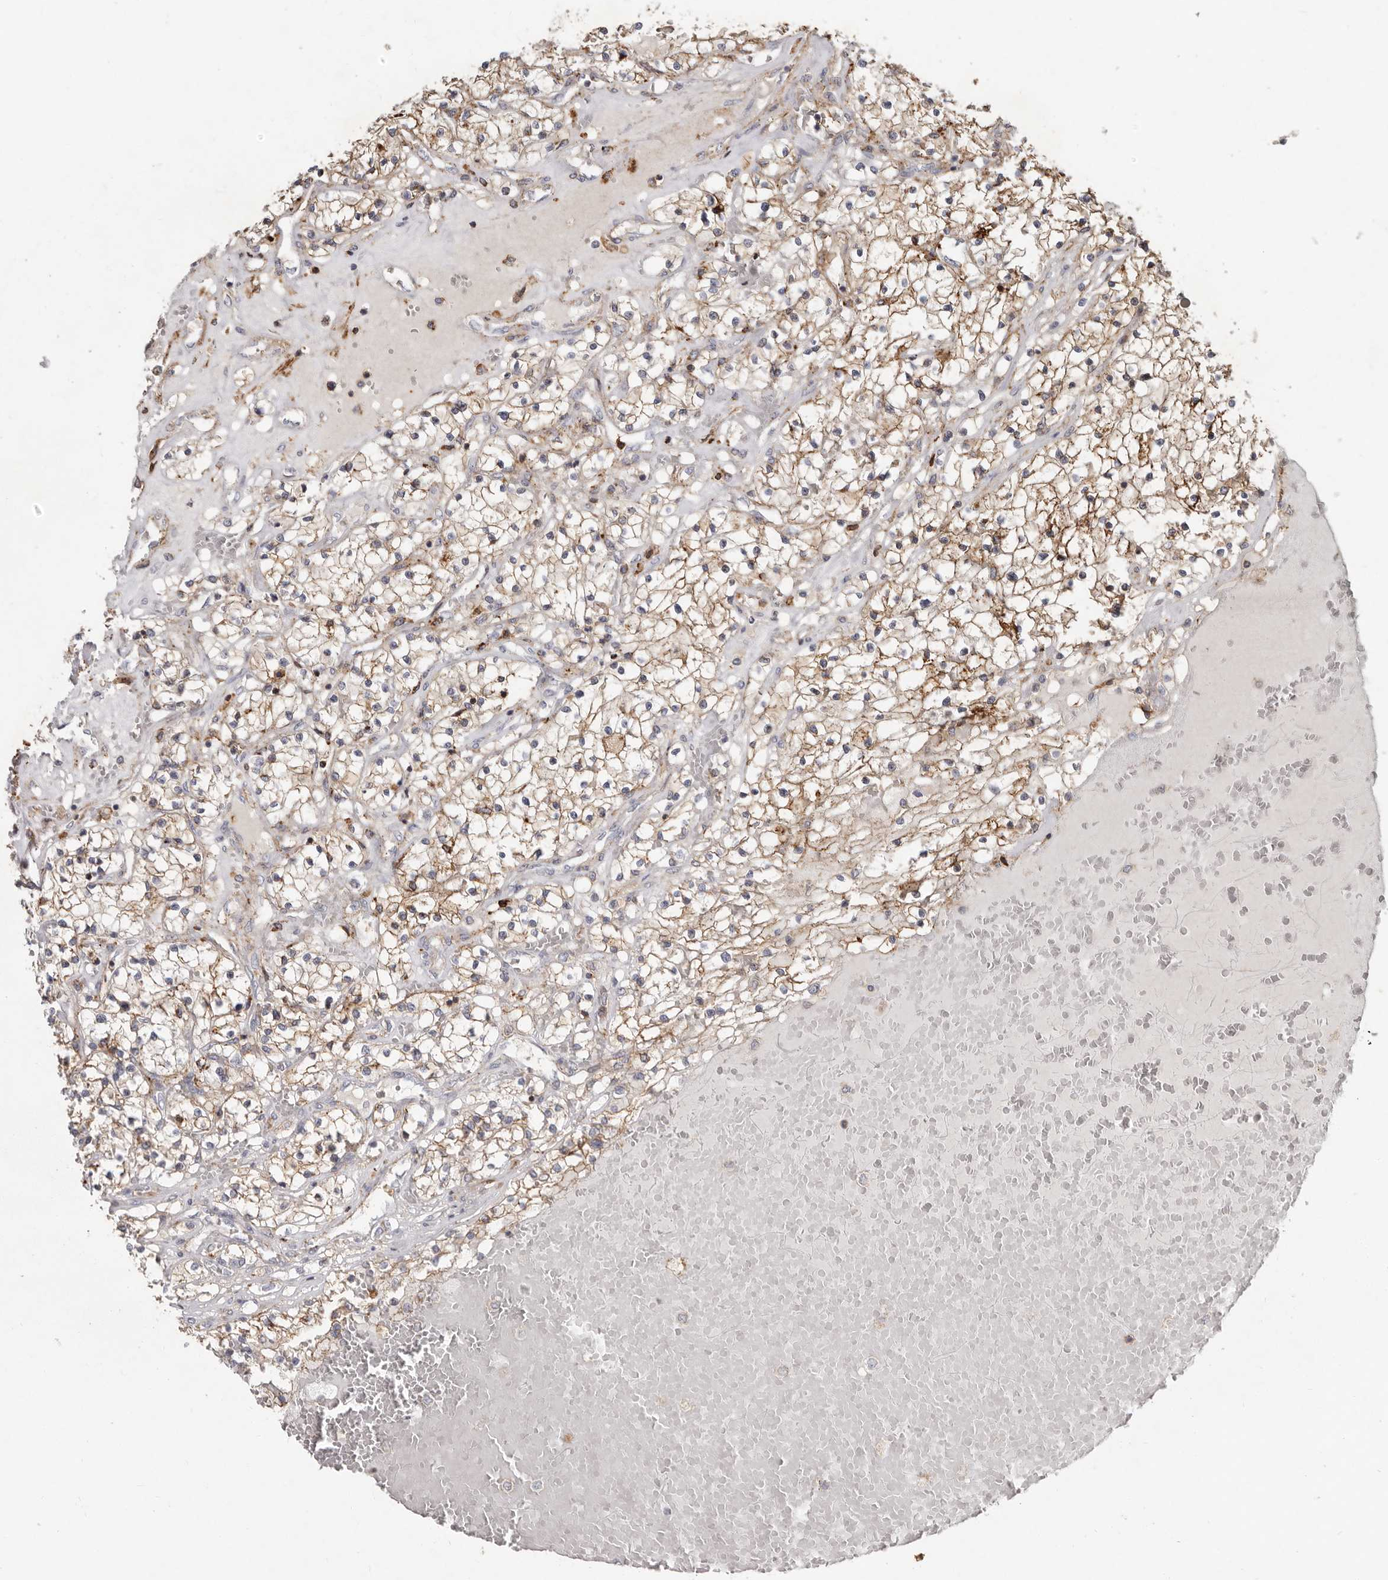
{"staining": {"intensity": "moderate", "quantity": ">75%", "location": "cytoplasmic/membranous"}, "tissue": "renal cancer", "cell_type": "Tumor cells", "image_type": "cancer", "snomed": [{"axis": "morphology", "description": "Normal tissue, NOS"}, {"axis": "morphology", "description": "Adenocarcinoma, NOS"}, {"axis": "topography", "description": "Kidney"}], "caption": "DAB immunohistochemical staining of renal adenocarcinoma reveals moderate cytoplasmic/membranous protein positivity in about >75% of tumor cells. Using DAB (3,3'-diaminobenzidine) (brown) and hematoxylin (blue) stains, captured at high magnification using brightfield microscopy.", "gene": "KIF26B", "patient": {"sex": "male", "age": 68}}